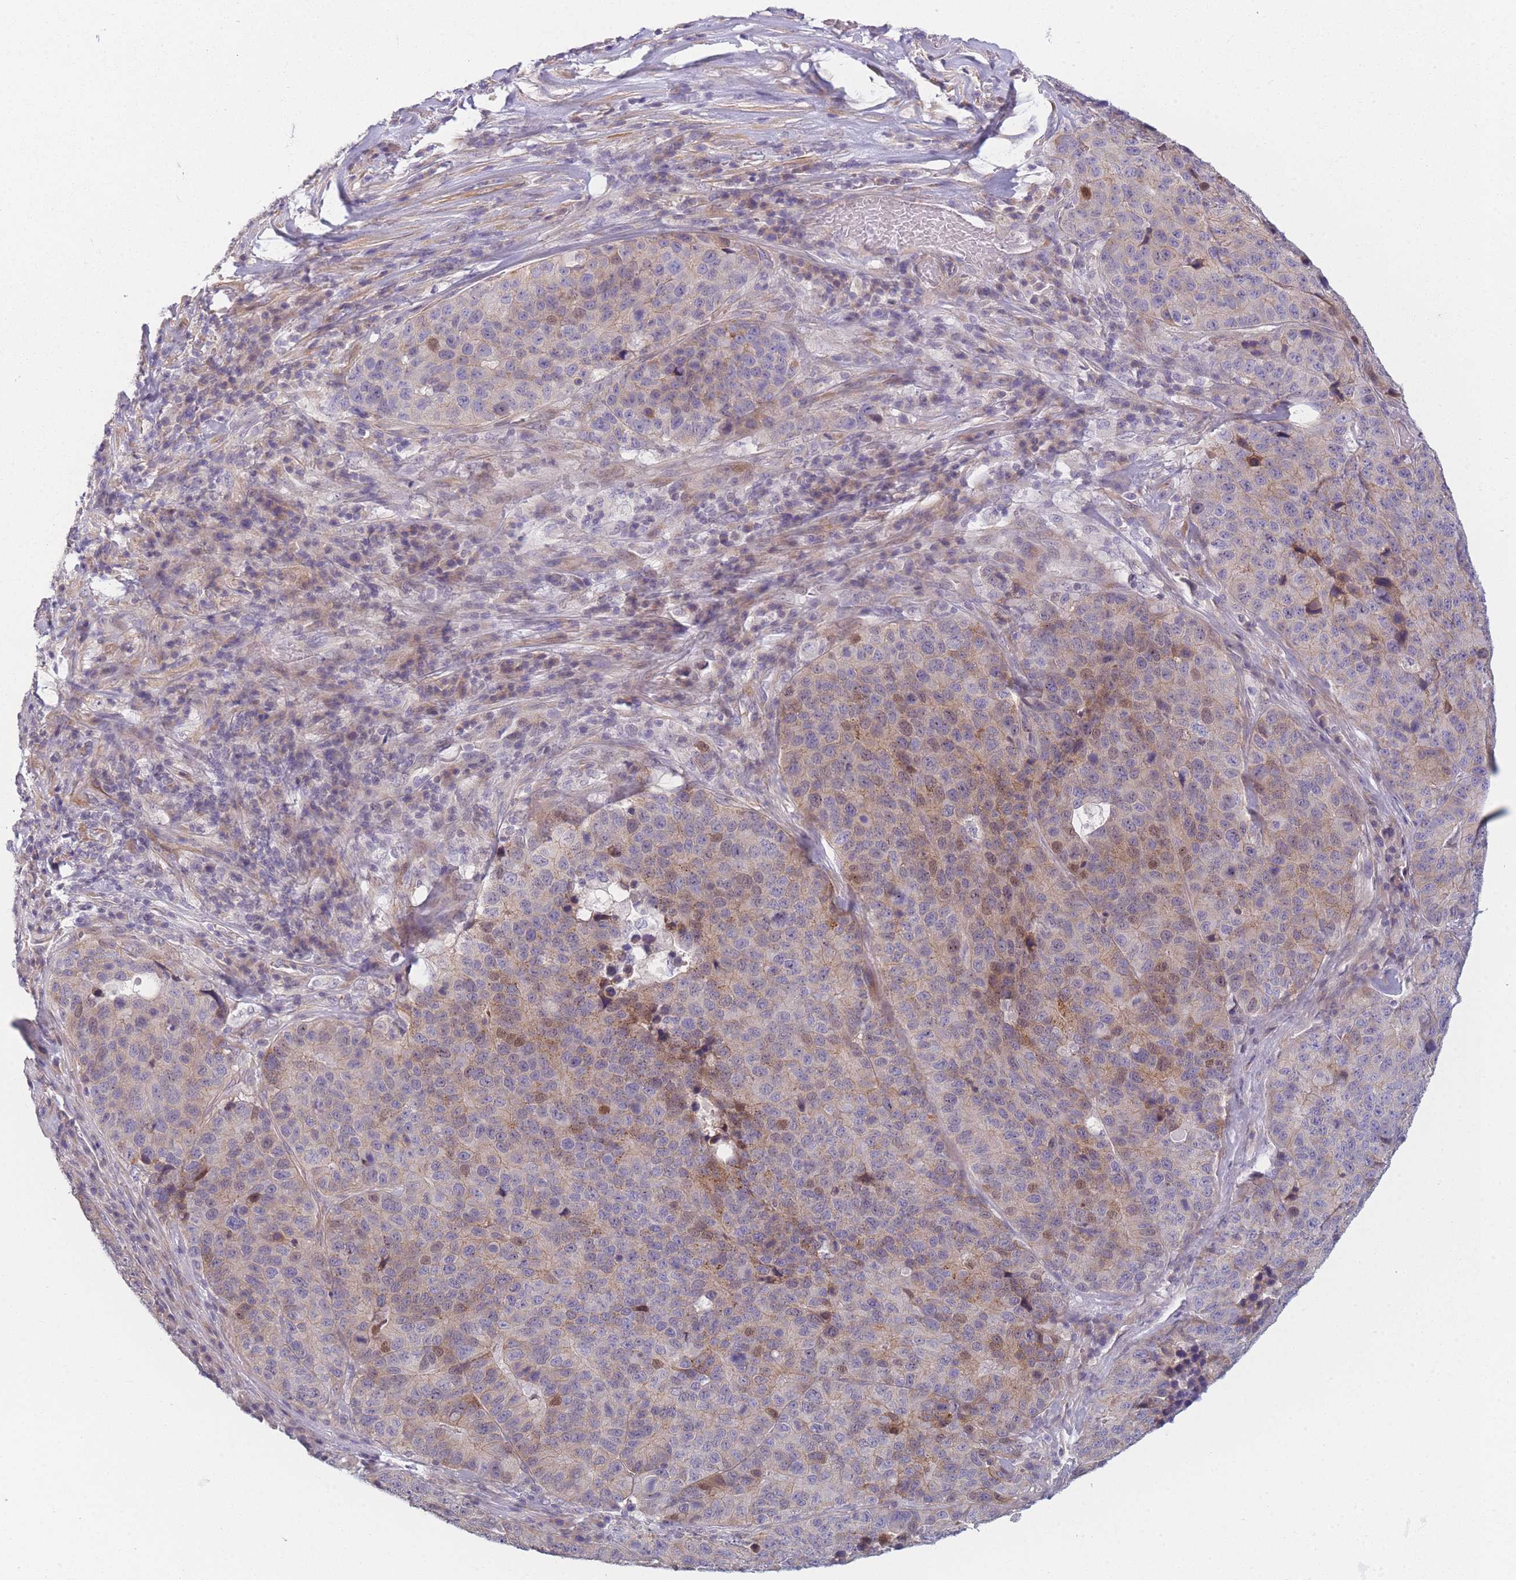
{"staining": {"intensity": "weak", "quantity": "<25%", "location": "cytoplasmic/membranous,nuclear"}, "tissue": "stomach cancer", "cell_type": "Tumor cells", "image_type": "cancer", "snomed": [{"axis": "morphology", "description": "Adenocarcinoma, NOS"}, {"axis": "topography", "description": "Stomach"}], "caption": "Tumor cells show no significant staining in stomach cancer (adenocarcinoma).", "gene": "SLC7A6", "patient": {"sex": "male", "age": 71}}